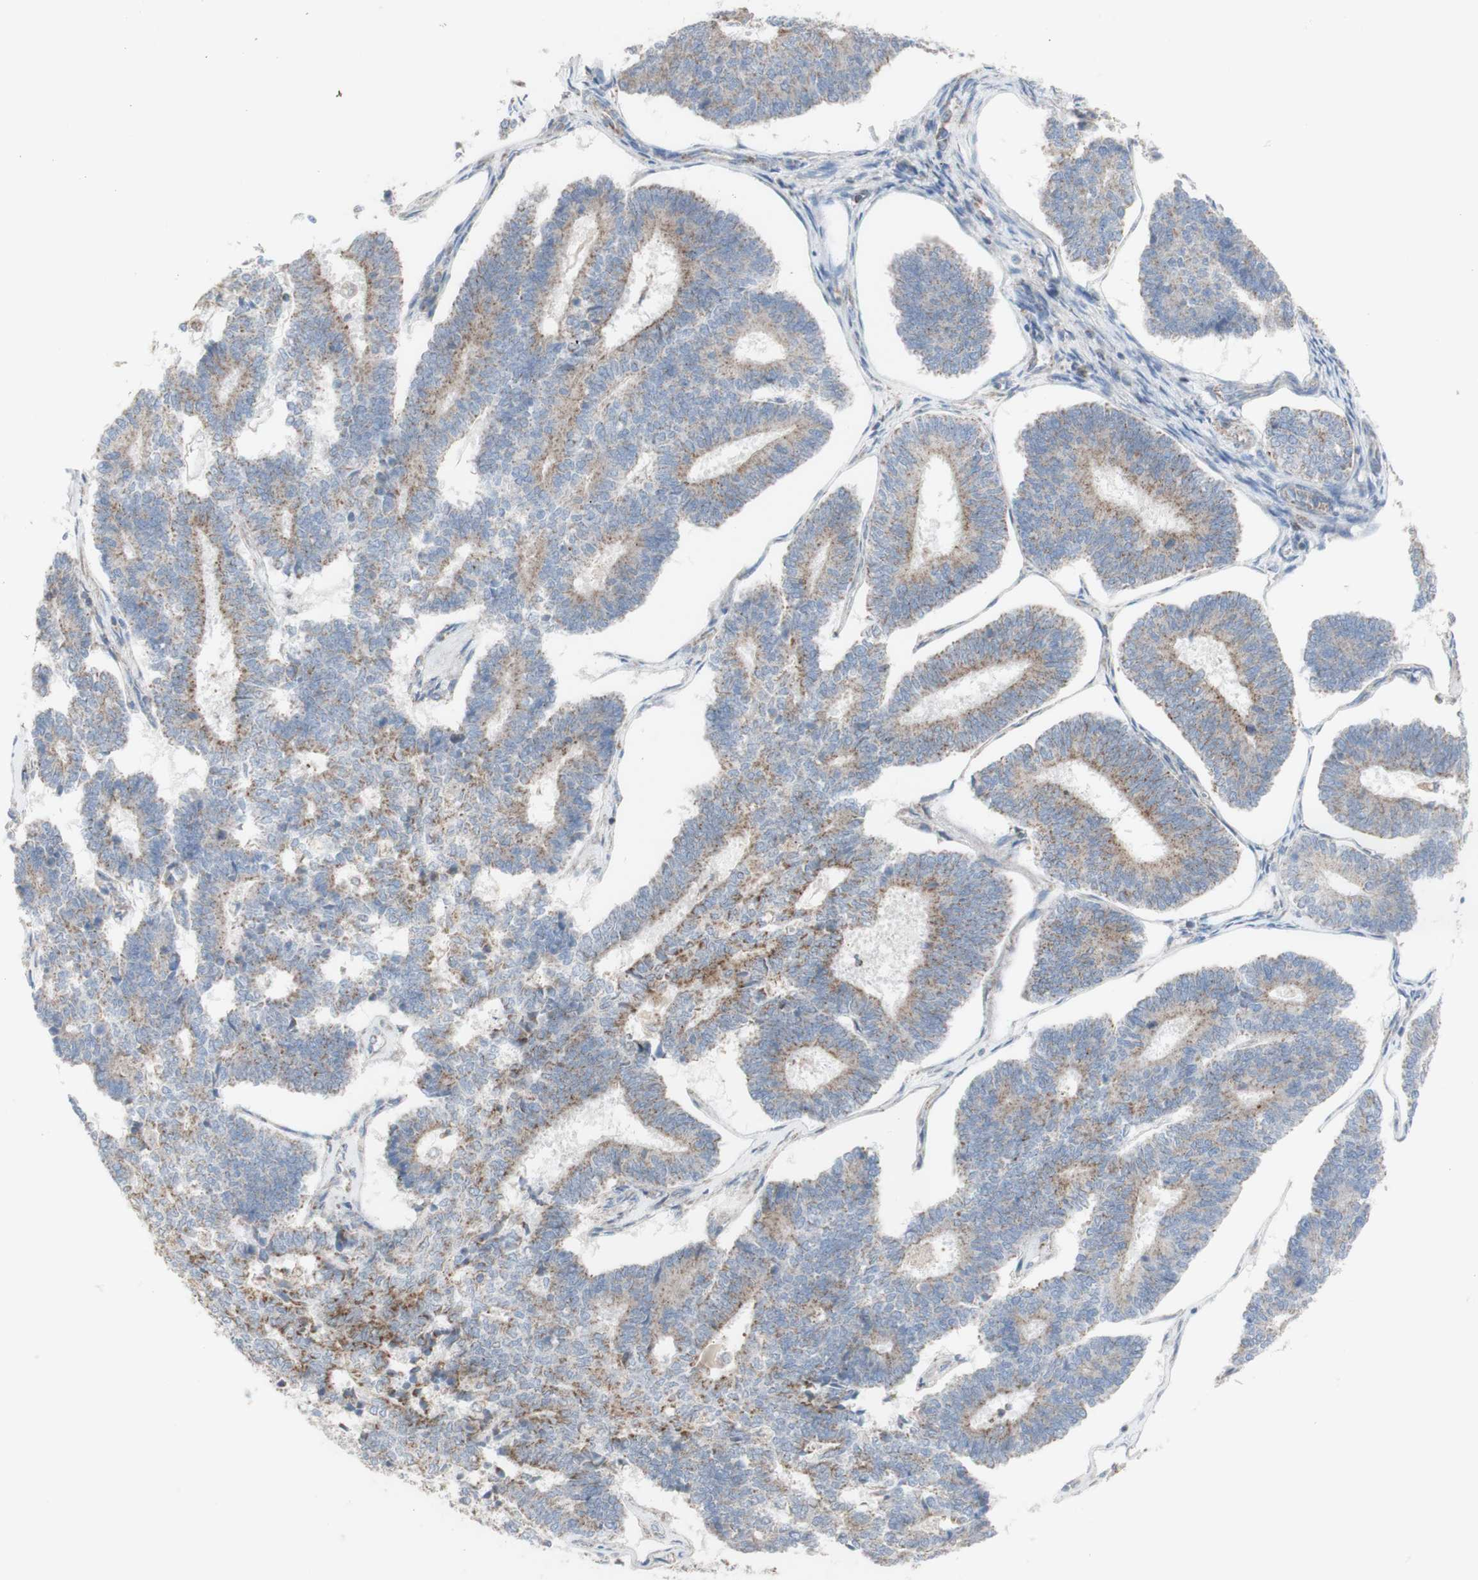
{"staining": {"intensity": "weak", "quantity": "25%-75%", "location": "cytoplasmic/membranous"}, "tissue": "endometrial cancer", "cell_type": "Tumor cells", "image_type": "cancer", "snomed": [{"axis": "morphology", "description": "Adenocarcinoma, NOS"}, {"axis": "topography", "description": "Endometrium"}], "caption": "The photomicrograph demonstrates a brown stain indicating the presence of a protein in the cytoplasmic/membranous of tumor cells in adenocarcinoma (endometrial).", "gene": "CNTNAP1", "patient": {"sex": "female", "age": 70}}